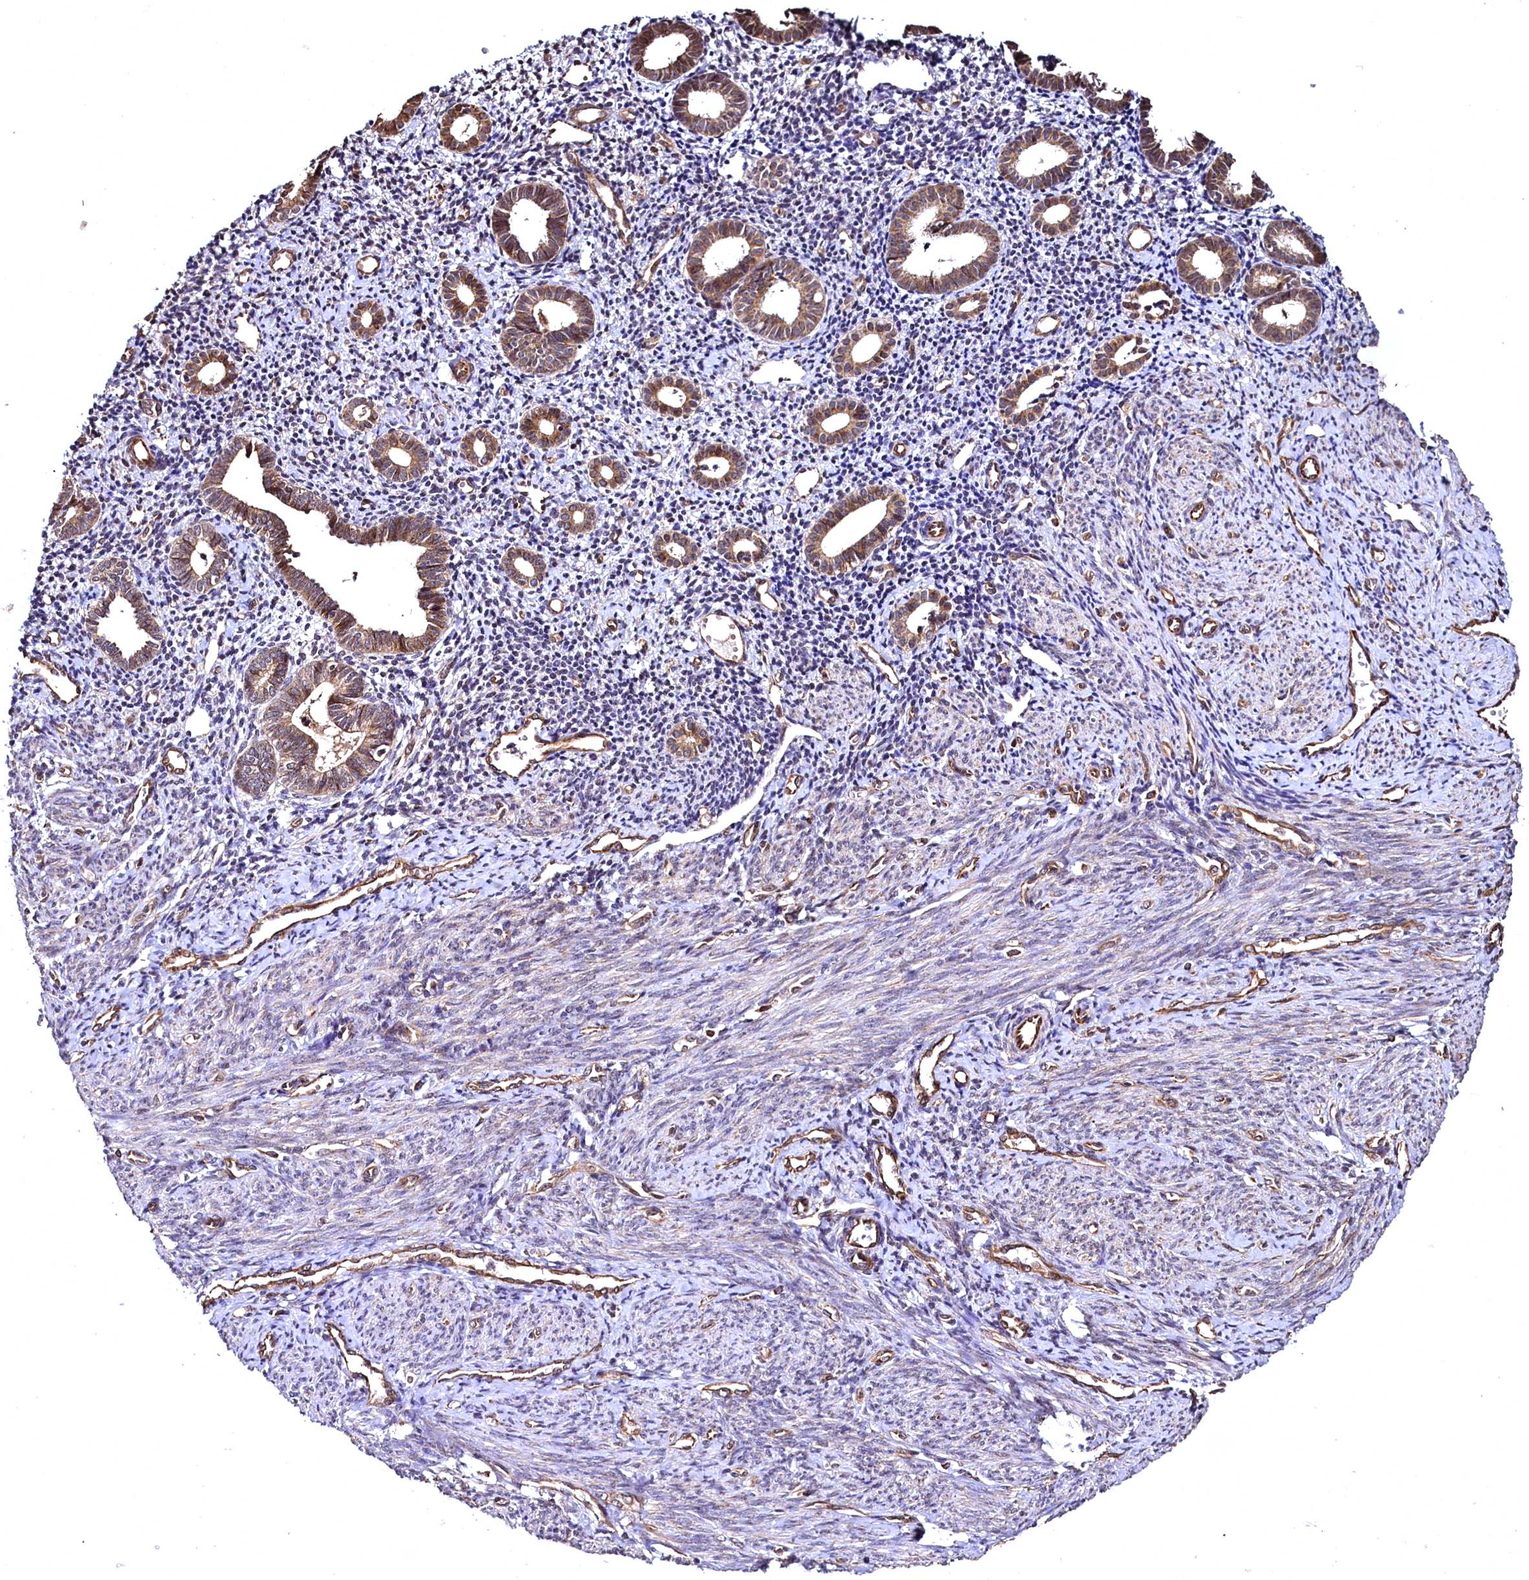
{"staining": {"intensity": "negative", "quantity": "none", "location": "none"}, "tissue": "endometrium", "cell_type": "Cells in endometrial stroma", "image_type": "normal", "snomed": [{"axis": "morphology", "description": "Normal tissue, NOS"}, {"axis": "topography", "description": "Endometrium"}], "caption": "DAB immunohistochemical staining of unremarkable human endometrium displays no significant expression in cells in endometrial stroma.", "gene": "TBCEL", "patient": {"sex": "female", "age": 56}}